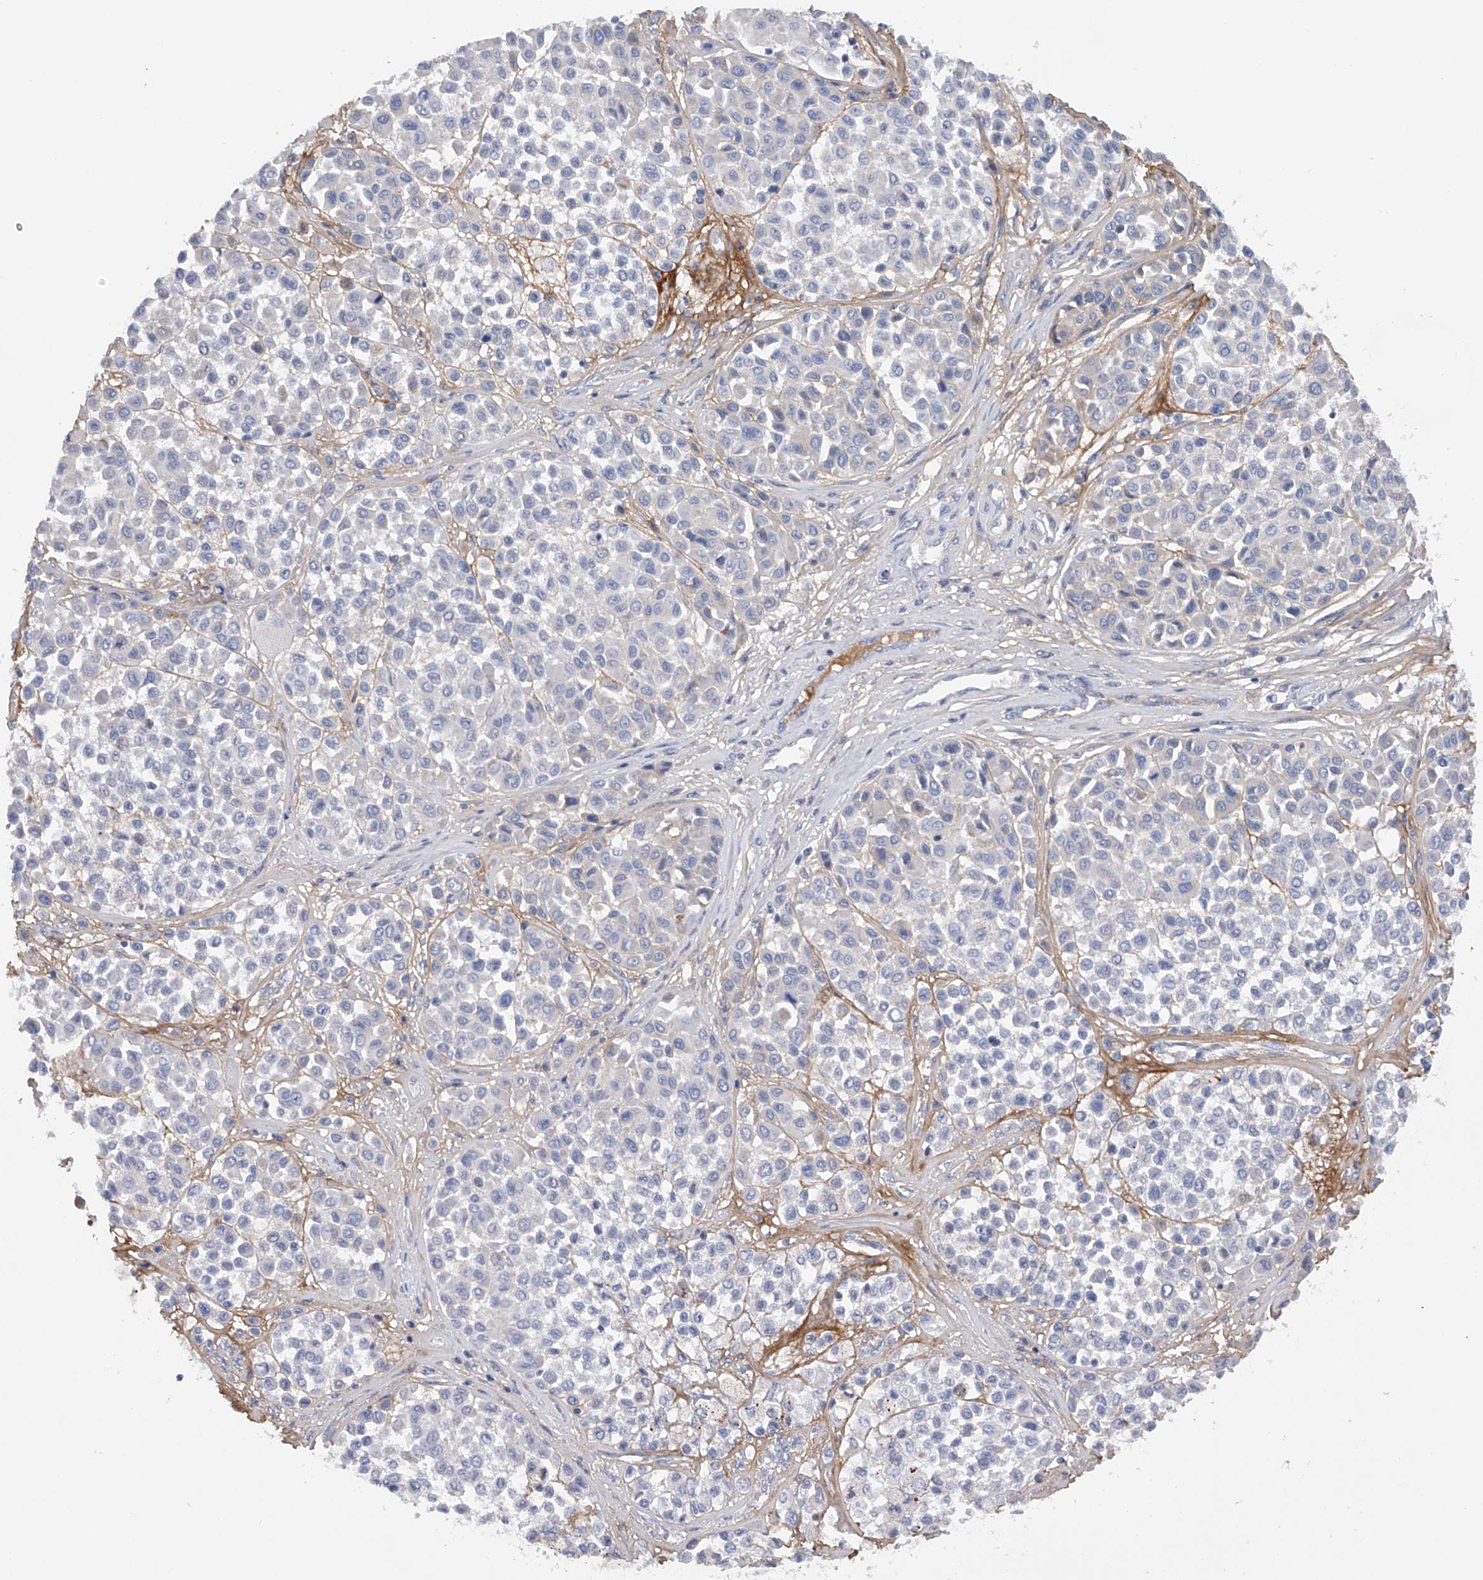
{"staining": {"intensity": "negative", "quantity": "none", "location": "none"}, "tissue": "melanoma", "cell_type": "Tumor cells", "image_type": "cancer", "snomed": [{"axis": "morphology", "description": "Malignant melanoma, Metastatic site"}, {"axis": "topography", "description": "Soft tissue"}], "caption": "DAB immunohistochemical staining of human melanoma displays no significant staining in tumor cells.", "gene": "RWDD2A", "patient": {"sex": "male", "age": 41}}